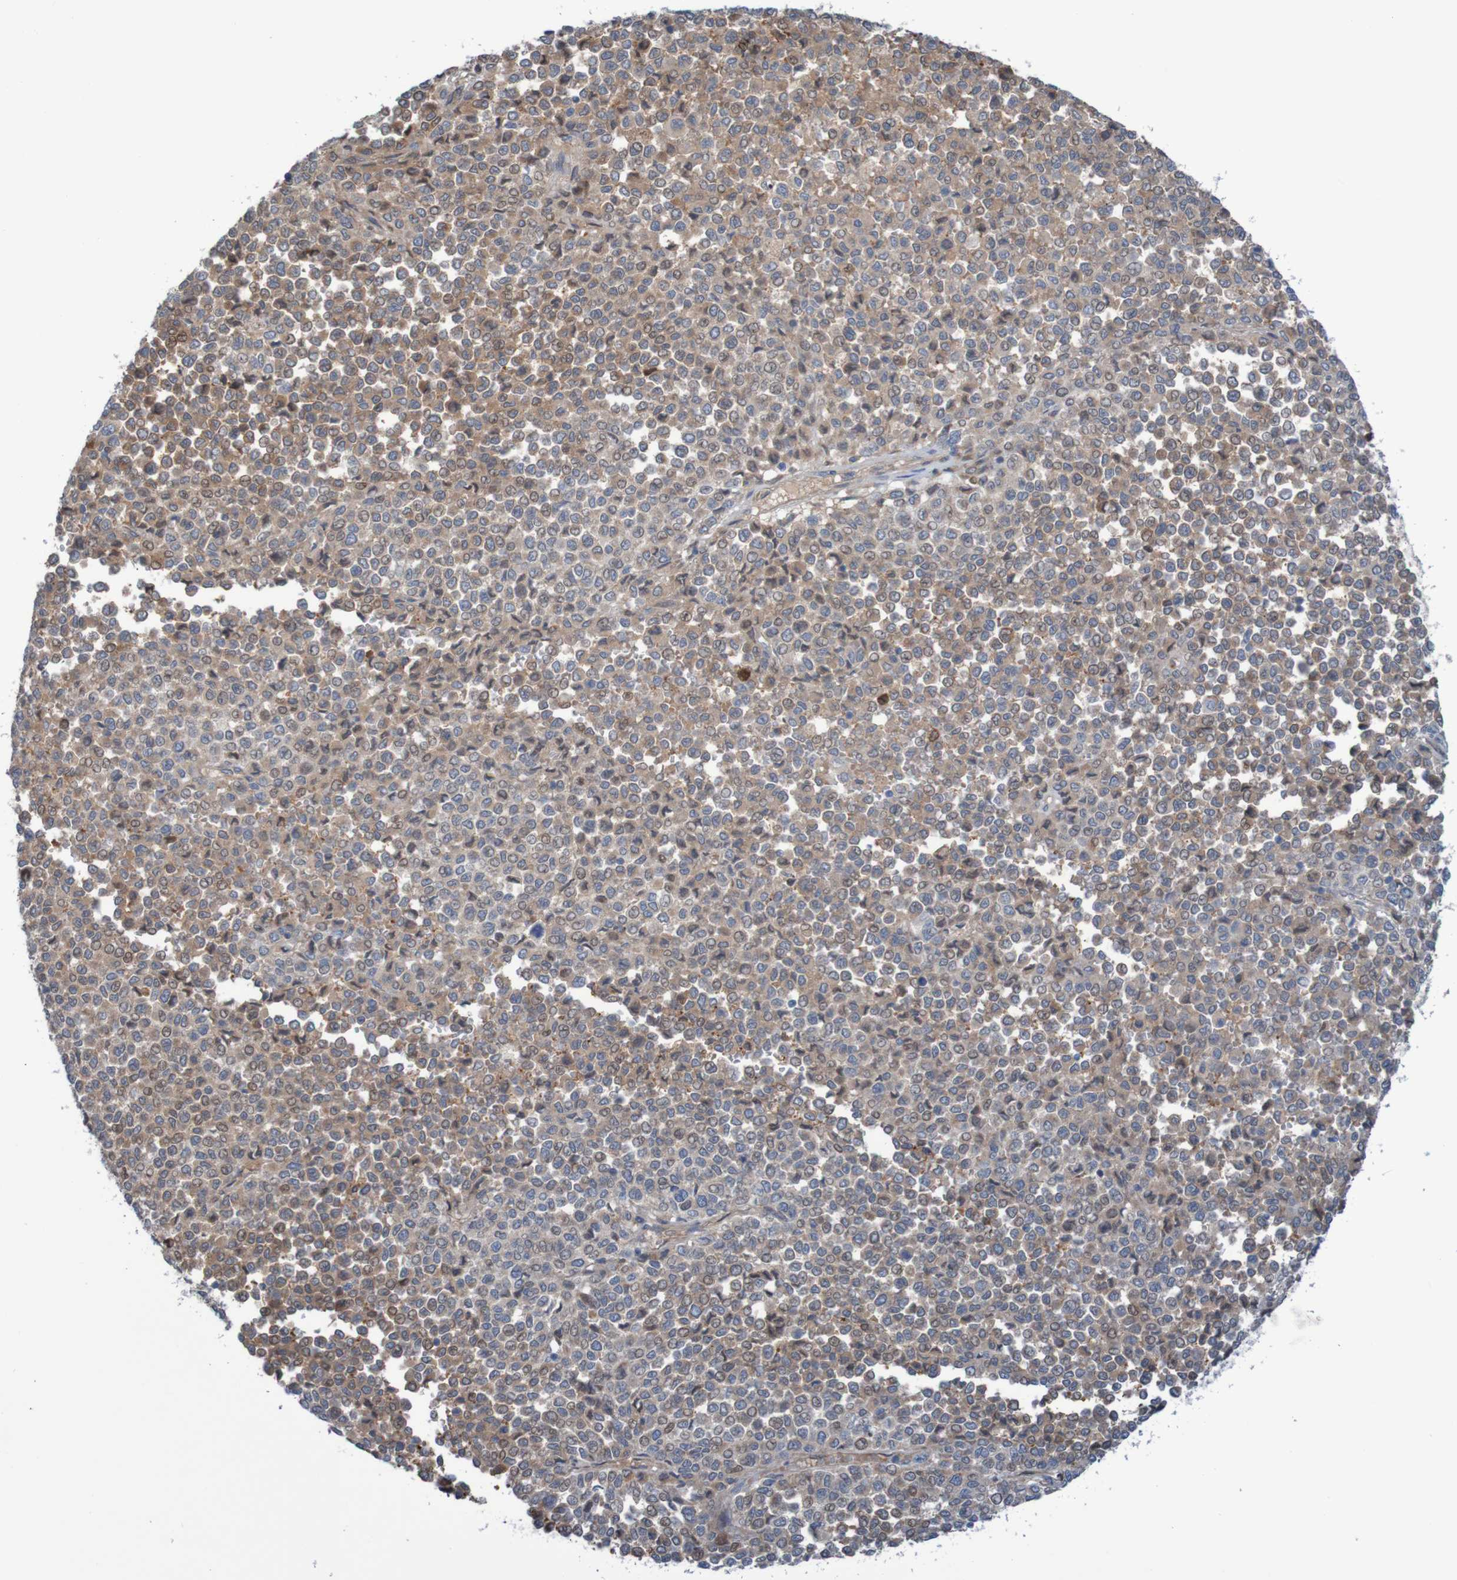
{"staining": {"intensity": "moderate", "quantity": ">75%", "location": "cytoplasmic/membranous"}, "tissue": "melanoma", "cell_type": "Tumor cells", "image_type": "cancer", "snomed": [{"axis": "morphology", "description": "Malignant melanoma, Metastatic site"}, {"axis": "topography", "description": "Pancreas"}], "caption": "Tumor cells exhibit medium levels of moderate cytoplasmic/membranous staining in approximately >75% of cells in malignant melanoma (metastatic site). Nuclei are stained in blue.", "gene": "ANGPT4", "patient": {"sex": "female", "age": 30}}